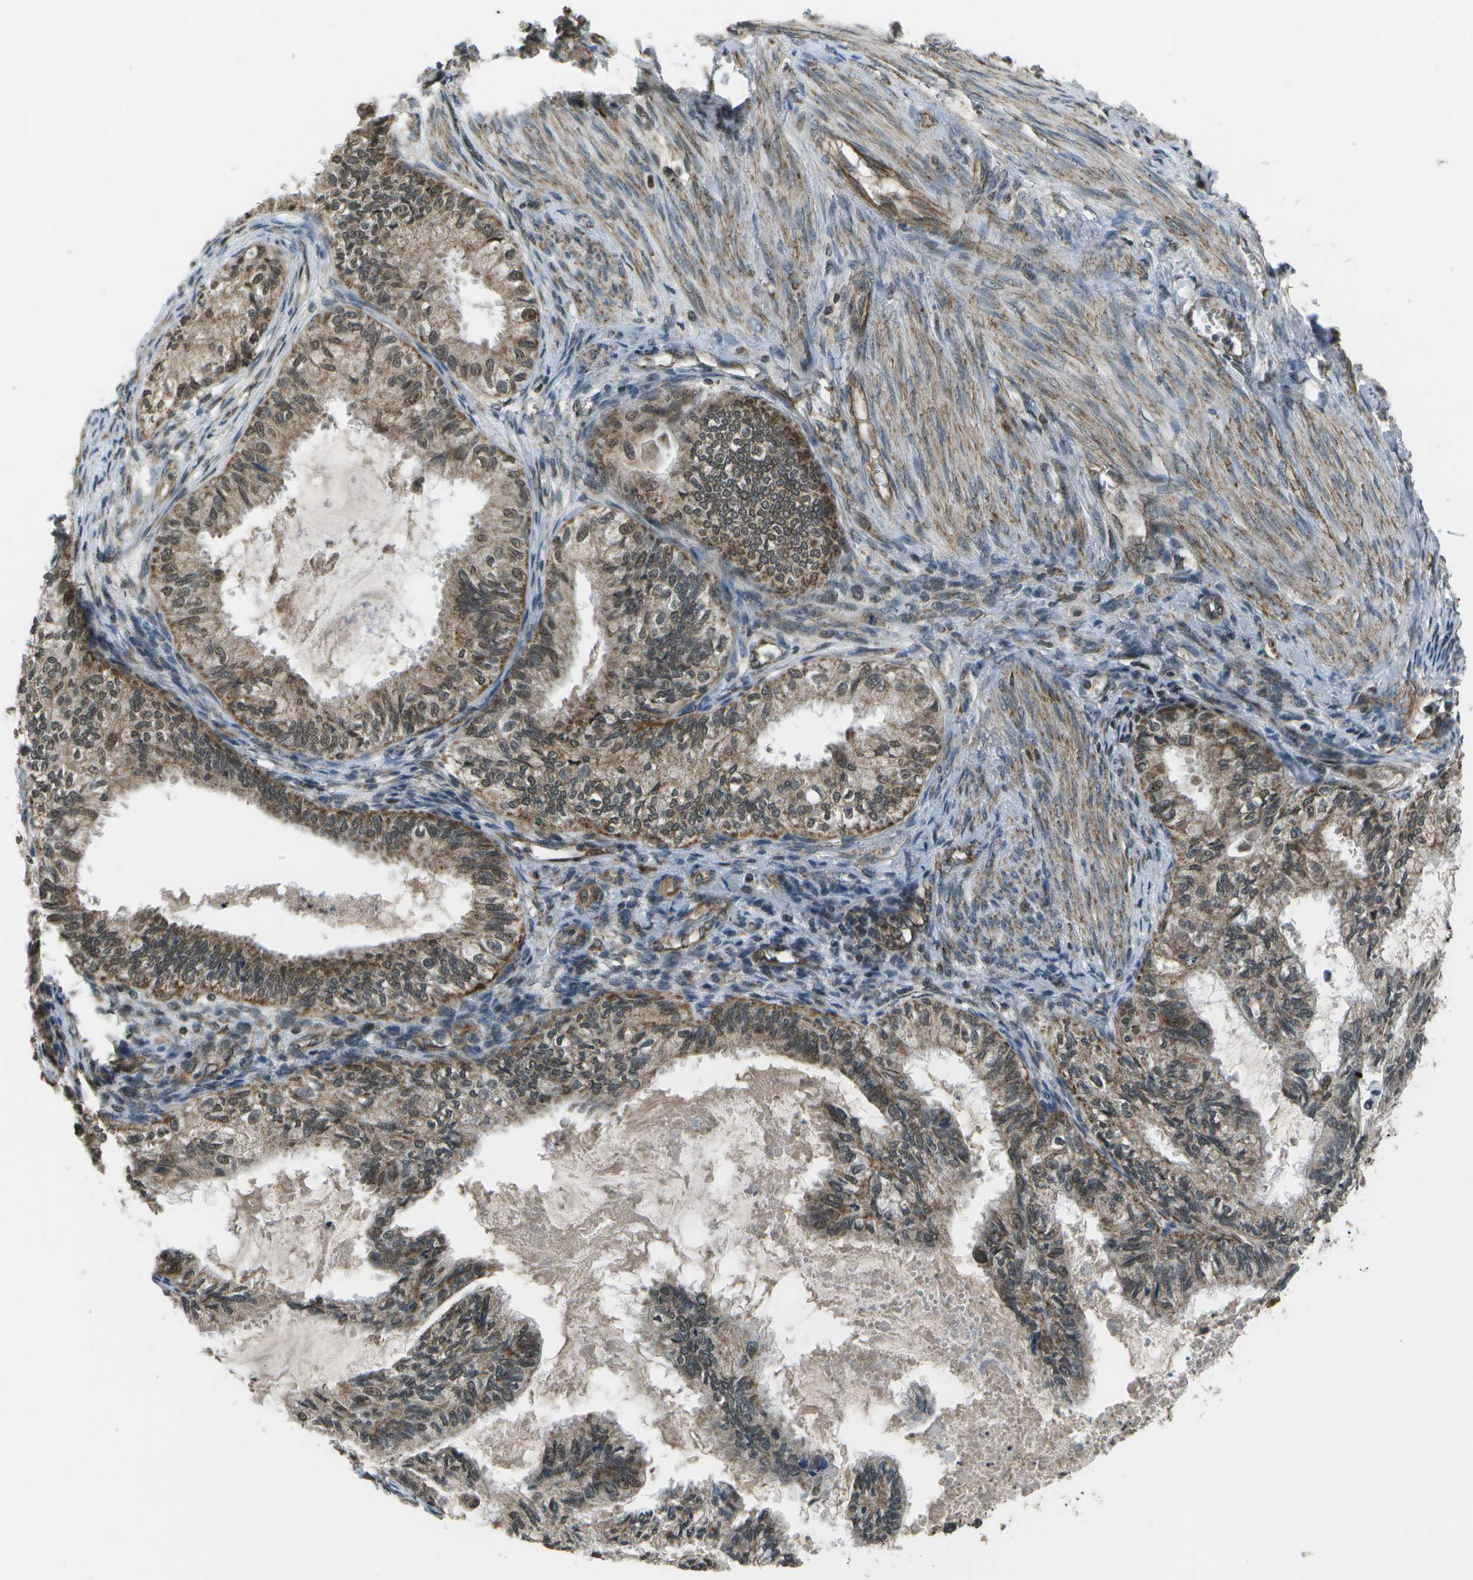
{"staining": {"intensity": "moderate", "quantity": ">75%", "location": "cytoplasmic/membranous,nuclear"}, "tissue": "cervical cancer", "cell_type": "Tumor cells", "image_type": "cancer", "snomed": [{"axis": "morphology", "description": "Normal tissue, NOS"}, {"axis": "morphology", "description": "Adenocarcinoma, NOS"}, {"axis": "topography", "description": "Cervix"}, {"axis": "topography", "description": "Endometrium"}], "caption": "Protein analysis of cervical cancer tissue demonstrates moderate cytoplasmic/membranous and nuclear positivity in about >75% of tumor cells.", "gene": "EIF2AK1", "patient": {"sex": "female", "age": 86}}